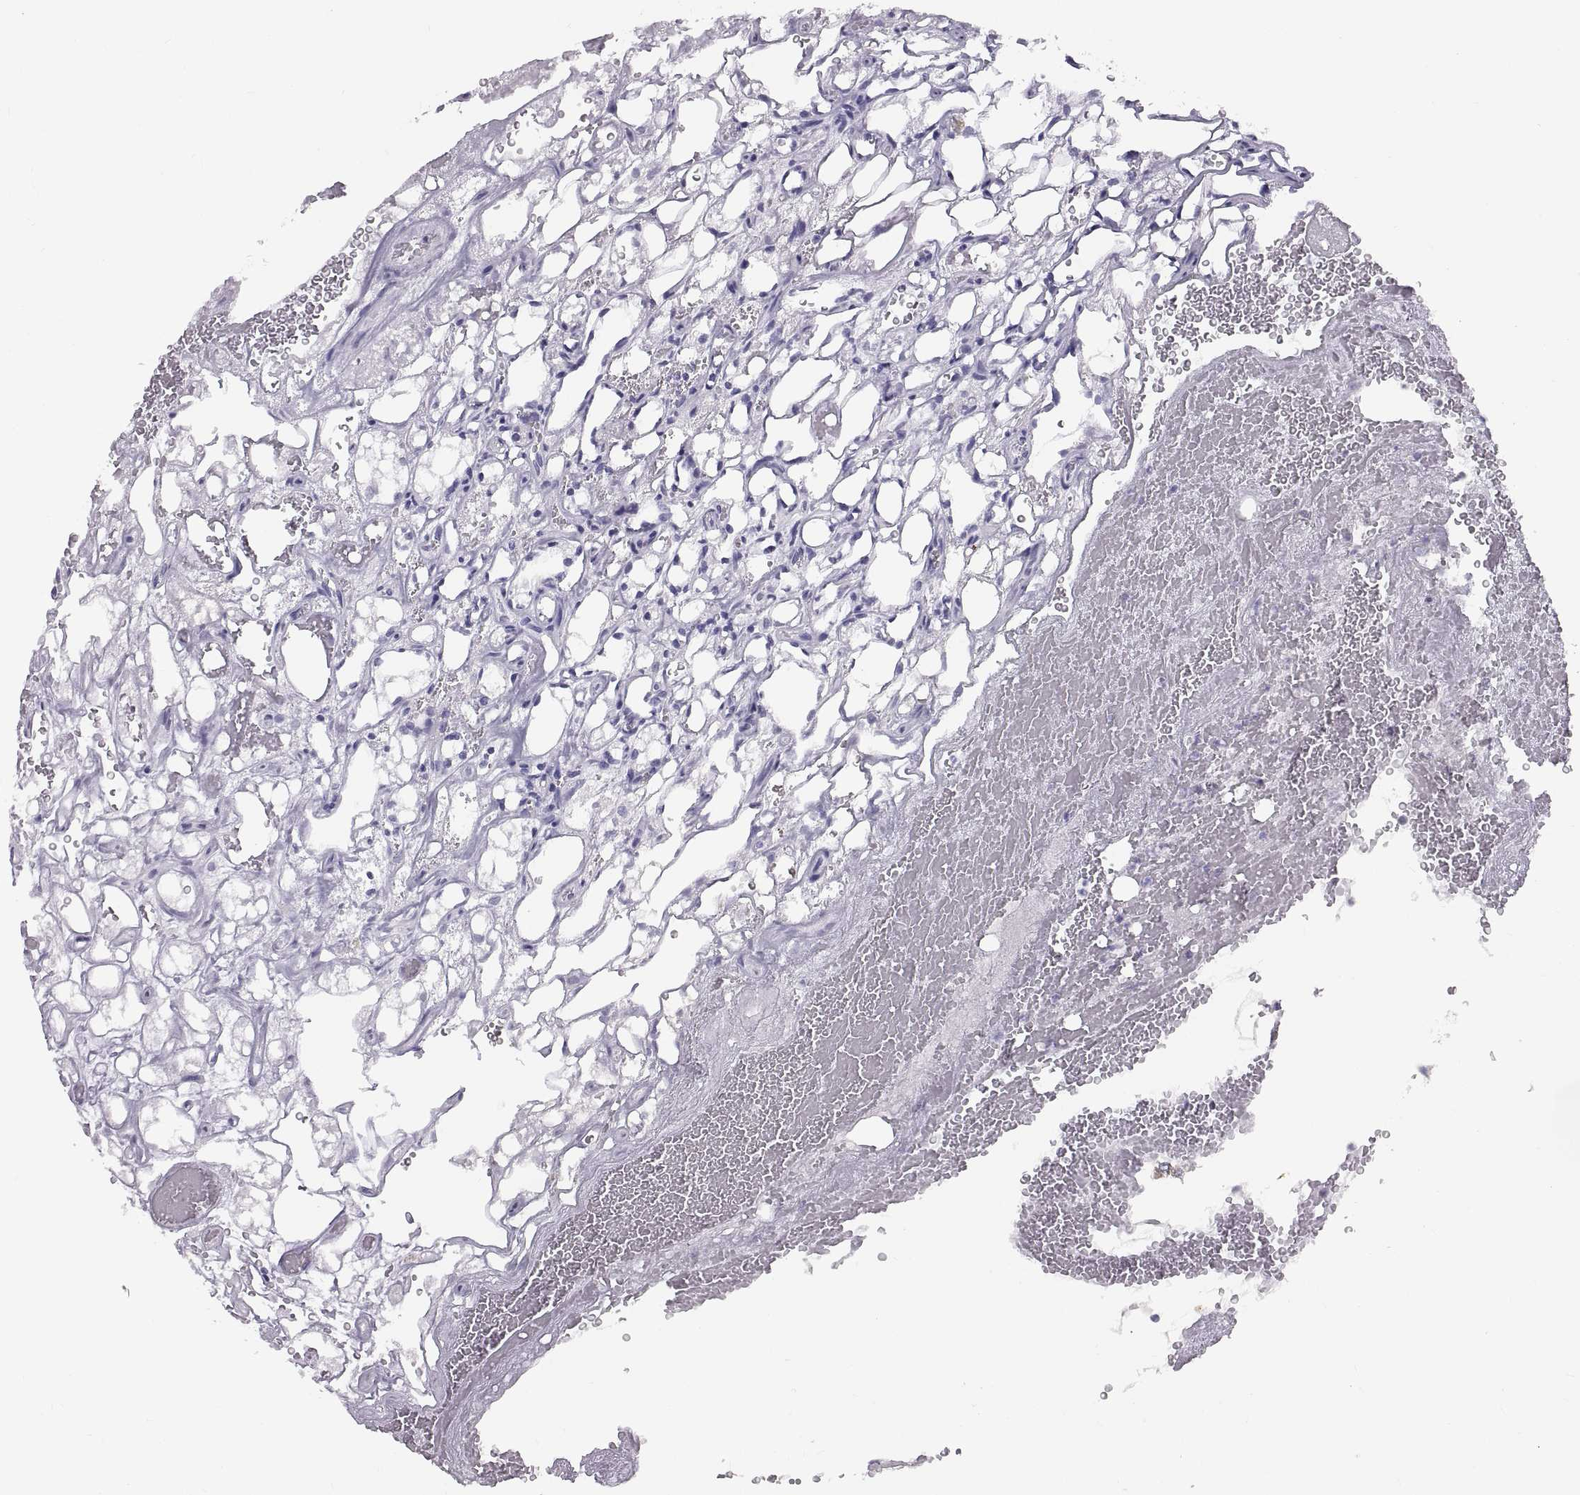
{"staining": {"intensity": "negative", "quantity": "none", "location": "none"}, "tissue": "renal cancer", "cell_type": "Tumor cells", "image_type": "cancer", "snomed": [{"axis": "morphology", "description": "Adenocarcinoma, NOS"}, {"axis": "topography", "description": "Kidney"}], "caption": "High power microscopy micrograph of an immunohistochemistry (IHC) photomicrograph of adenocarcinoma (renal), revealing no significant staining in tumor cells. The staining is performed using DAB brown chromogen with nuclei counter-stained in using hematoxylin.", "gene": "WBP2NL", "patient": {"sex": "female", "age": 69}}